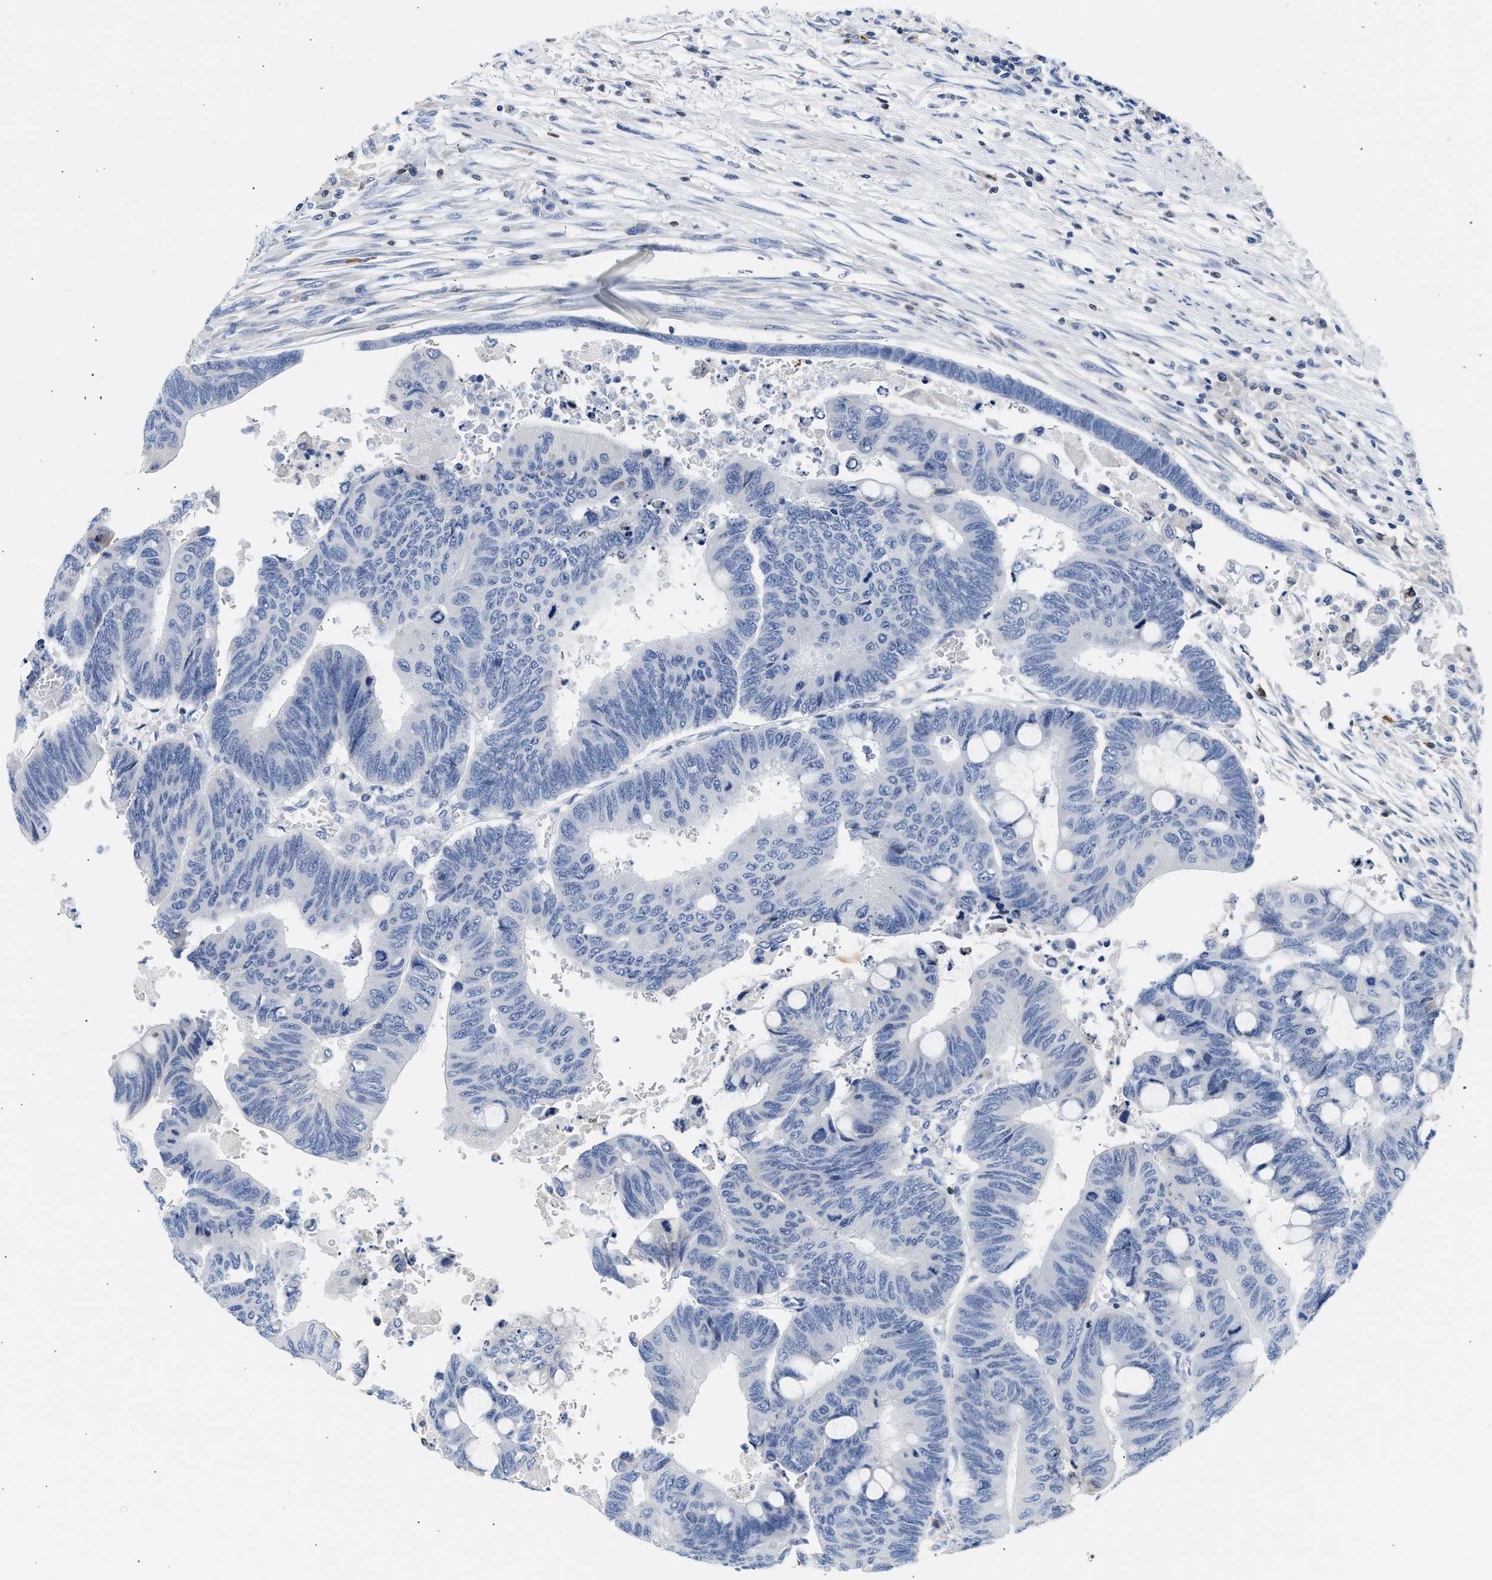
{"staining": {"intensity": "negative", "quantity": "none", "location": "none"}, "tissue": "colorectal cancer", "cell_type": "Tumor cells", "image_type": "cancer", "snomed": [{"axis": "morphology", "description": "Normal tissue, NOS"}, {"axis": "morphology", "description": "Adenocarcinoma, NOS"}, {"axis": "topography", "description": "Rectum"}, {"axis": "topography", "description": "Peripheral nerve tissue"}], "caption": "An immunohistochemistry (IHC) image of colorectal cancer is shown. There is no staining in tumor cells of colorectal cancer.", "gene": "SLIT2", "patient": {"sex": "male", "age": 92}}